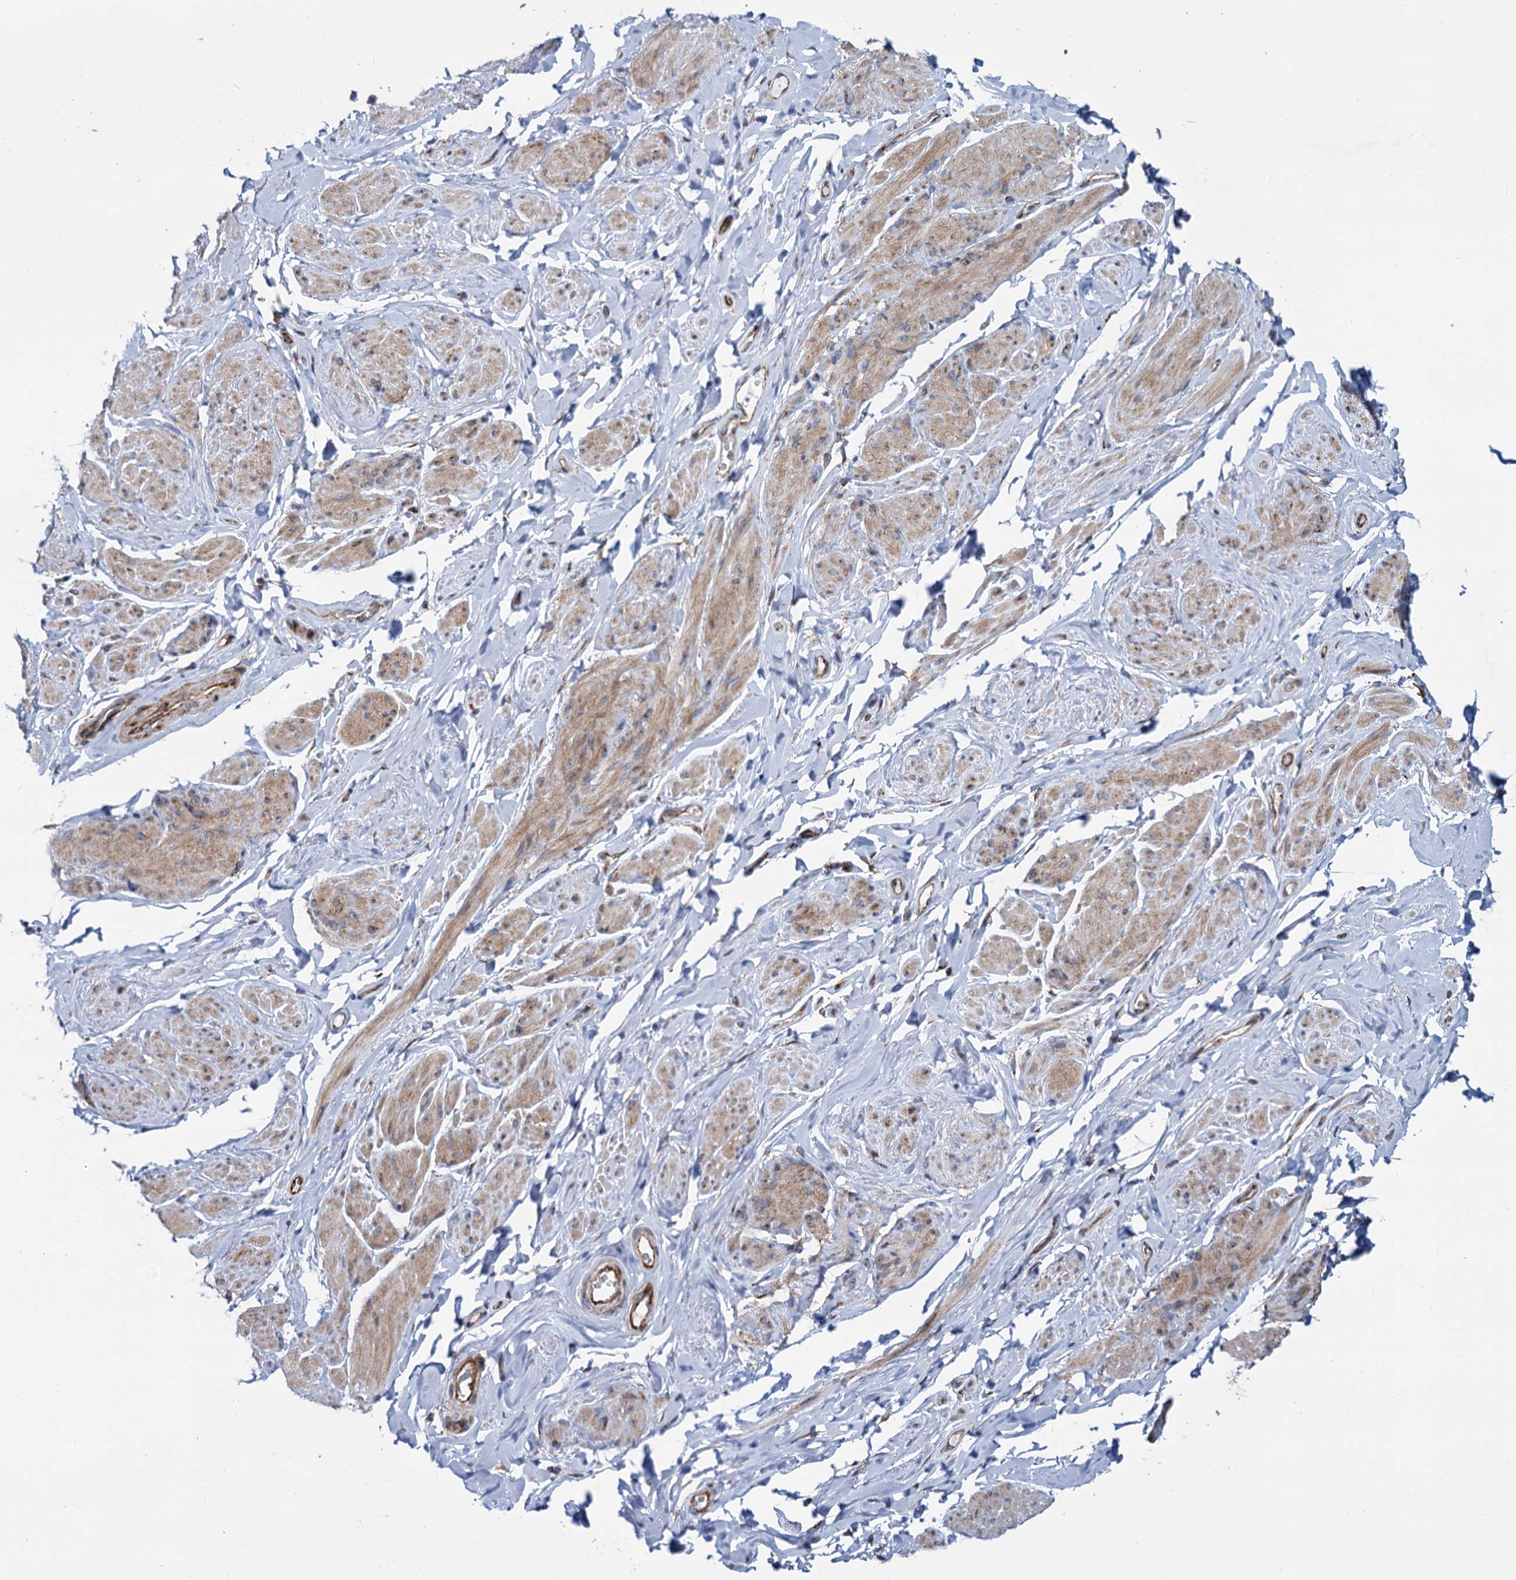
{"staining": {"intensity": "moderate", "quantity": "25%-75%", "location": "cytoplasmic/membranous"}, "tissue": "smooth muscle", "cell_type": "Smooth muscle cells", "image_type": "normal", "snomed": [{"axis": "morphology", "description": "Normal tissue, NOS"}, {"axis": "topography", "description": "Smooth muscle"}, {"axis": "topography", "description": "Peripheral nerve tissue"}], "caption": "Human smooth muscle stained with a brown dye reveals moderate cytoplasmic/membranous positive positivity in approximately 25%-75% of smooth muscle cells.", "gene": "PSEN1", "patient": {"sex": "male", "age": 69}}